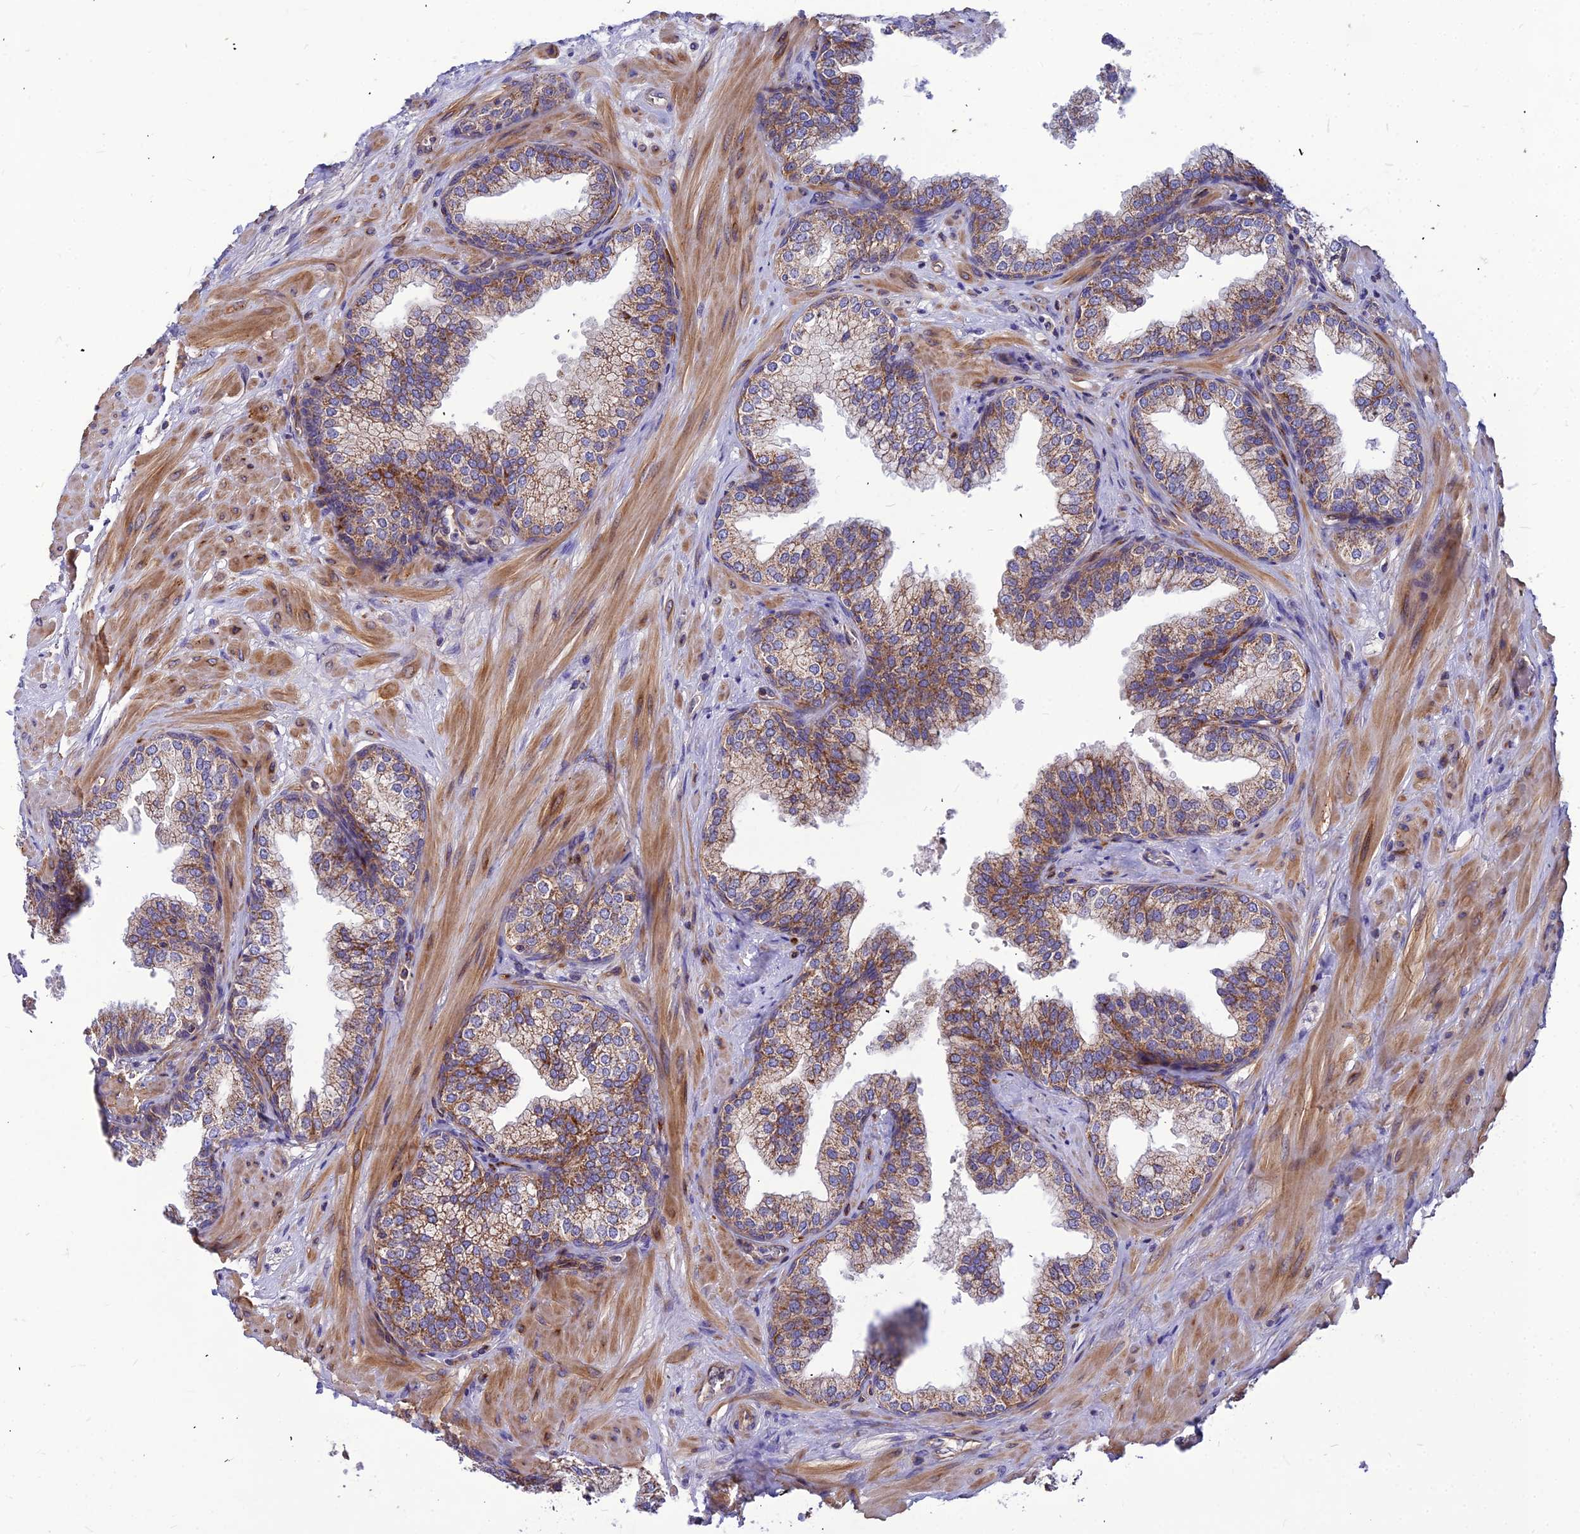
{"staining": {"intensity": "moderate", "quantity": ">75%", "location": "cytoplasmic/membranous"}, "tissue": "prostate", "cell_type": "Glandular cells", "image_type": "normal", "snomed": [{"axis": "morphology", "description": "Normal tissue, NOS"}, {"axis": "topography", "description": "Prostate"}], "caption": "The immunohistochemical stain shows moderate cytoplasmic/membranous staining in glandular cells of unremarkable prostate. Immunohistochemistry (ihc) stains the protein of interest in brown and the nuclei are stained blue.", "gene": "ASPHD1", "patient": {"sex": "male", "age": 60}}